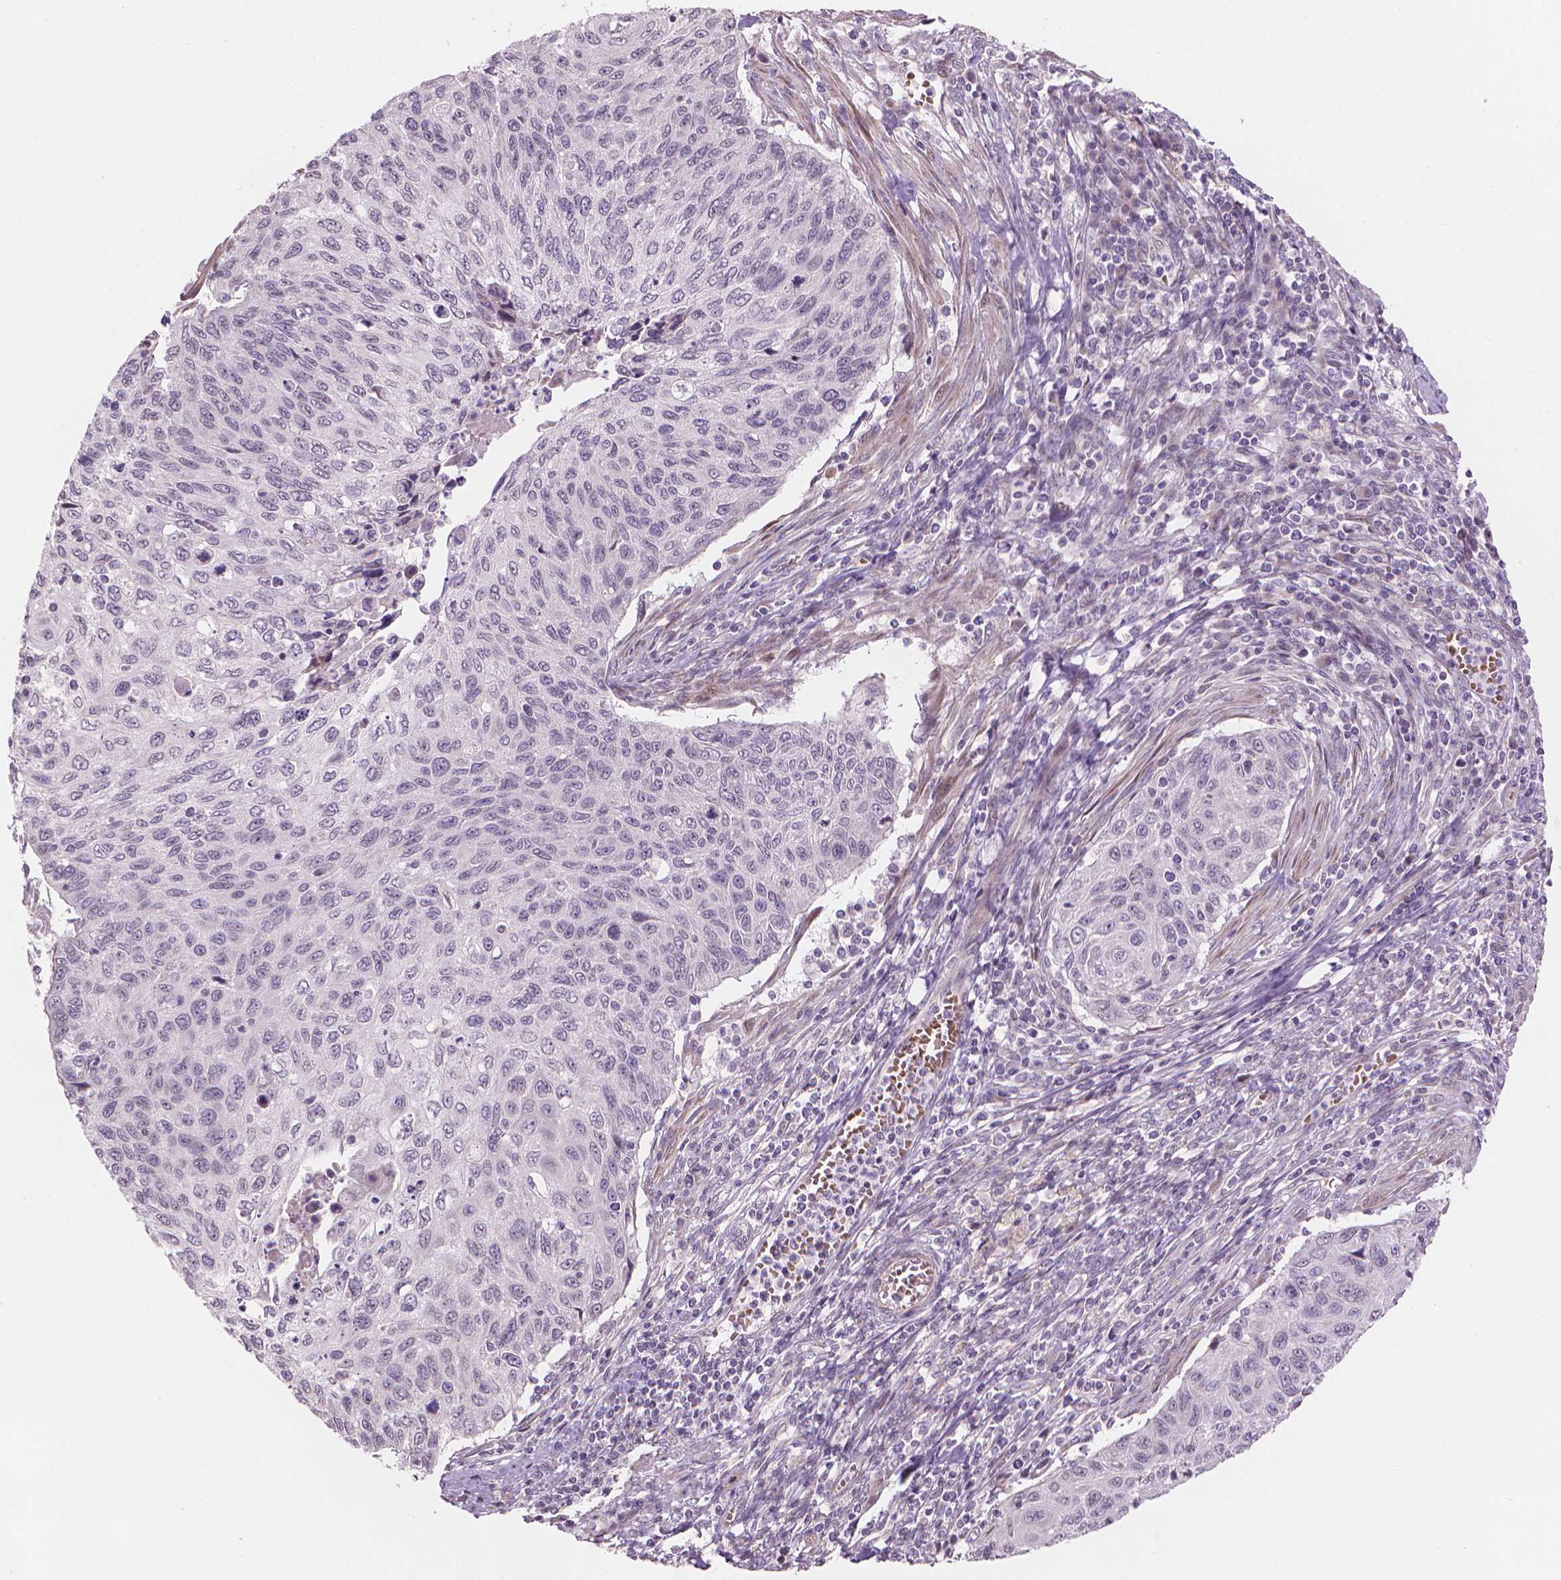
{"staining": {"intensity": "negative", "quantity": "none", "location": "none"}, "tissue": "cervical cancer", "cell_type": "Tumor cells", "image_type": "cancer", "snomed": [{"axis": "morphology", "description": "Squamous cell carcinoma, NOS"}, {"axis": "topography", "description": "Cervix"}], "caption": "Protein analysis of cervical cancer shows no significant expression in tumor cells.", "gene": "IFFO1", "patient": {"sex": "female", "age": 70}}